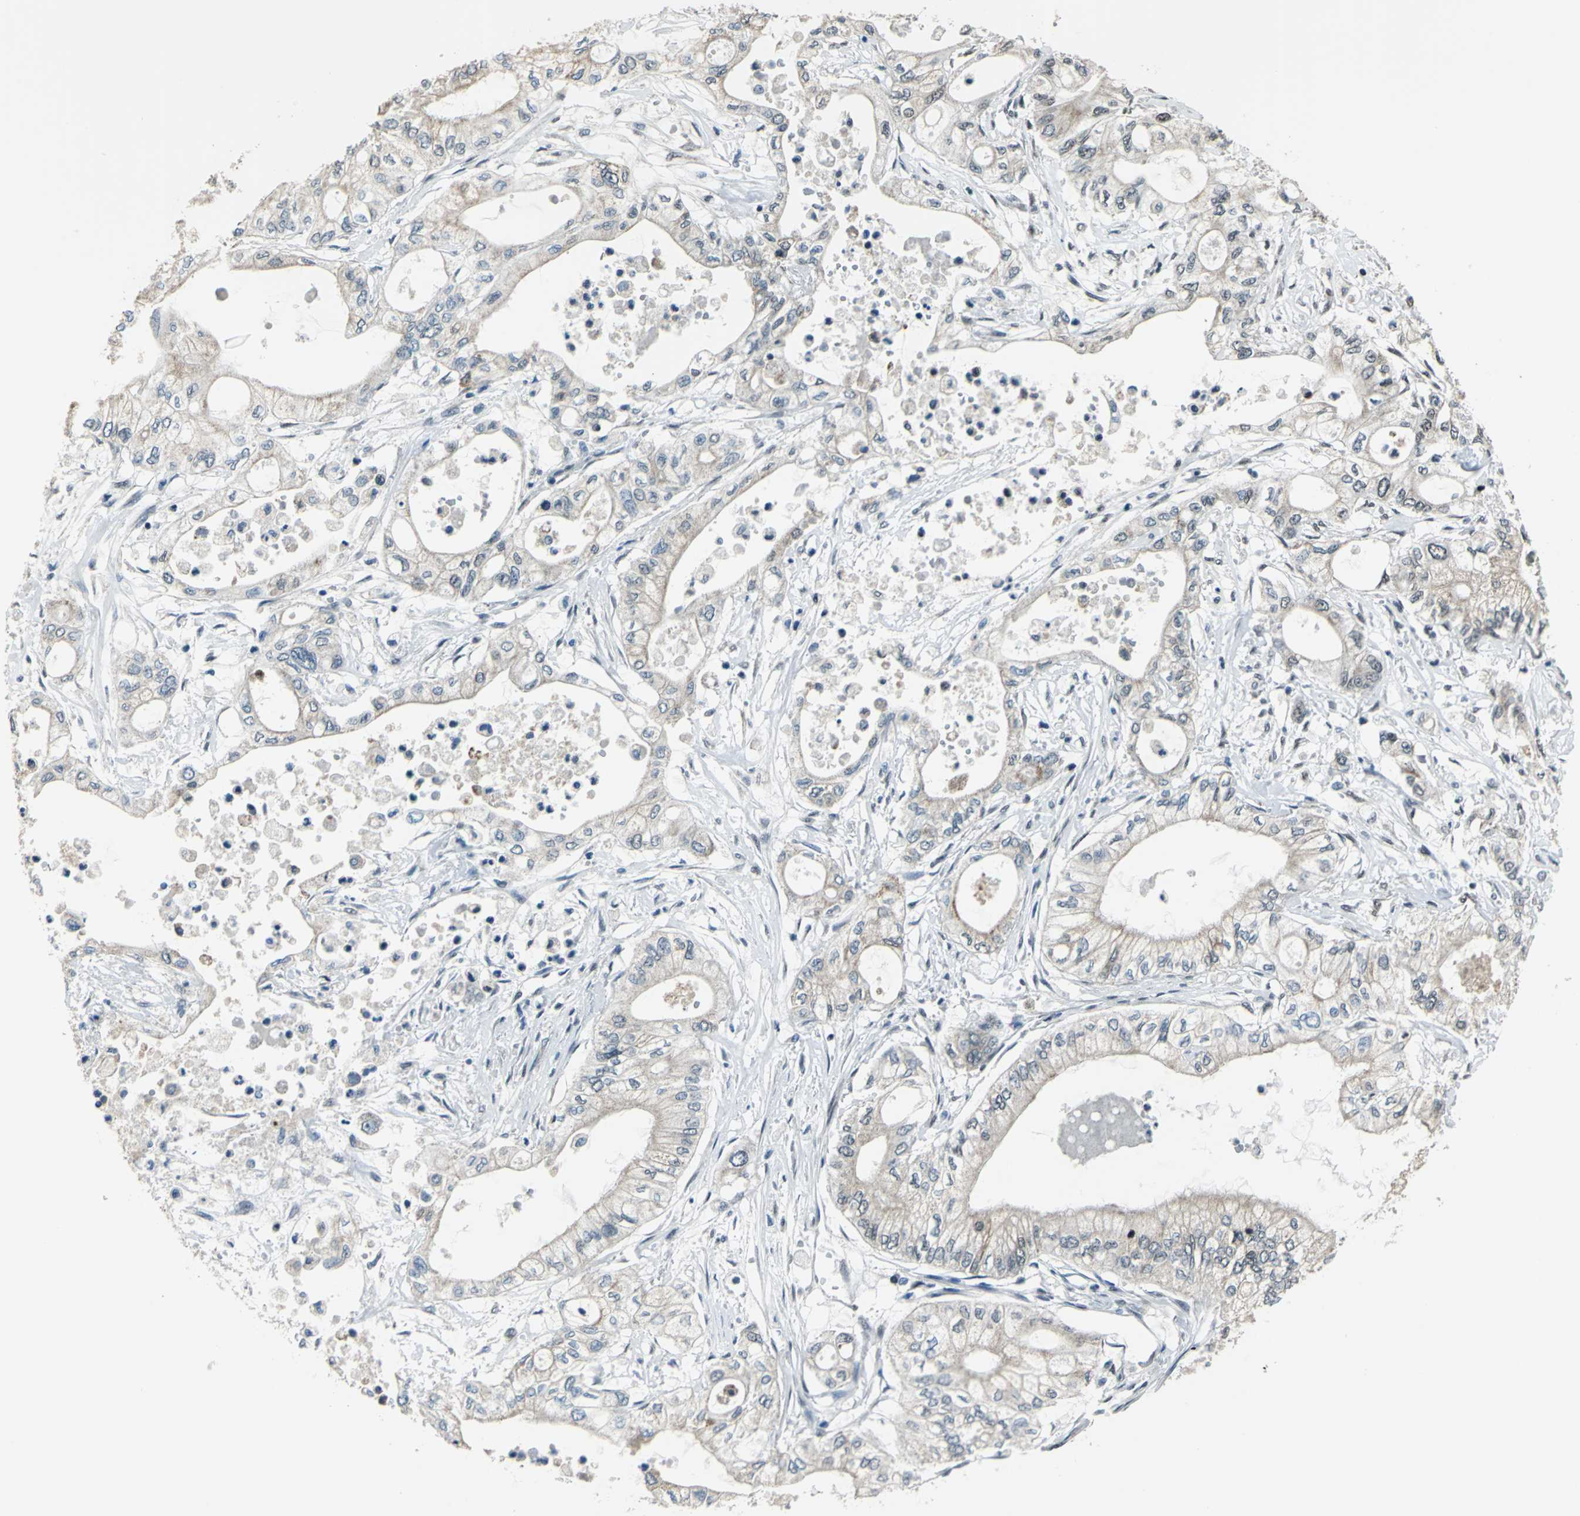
{"staining": {"intensity": "weak", "quantity": "<25%", "location": "cytoplasmic/membranous"}, "tissue": "pancreatic cancer", "cell_type": "Tumor cells", "image_type": "cancer", "snomed": [{"axis": "morphology", "description": "Adenocarcinoma, NOS"}, {"axis": "topography", "description": "Pancreas"}], "caption": "Immunohistochemistry micrograph of neoplastic tissue: adenocarcinoma (pancreatic) stained with DAB (3,3'-diaminobenzidine) shows no significant protein staining in tumor cells.", "gene": "BCLAF1", "patient": {"sex": "male", "age": 79}}